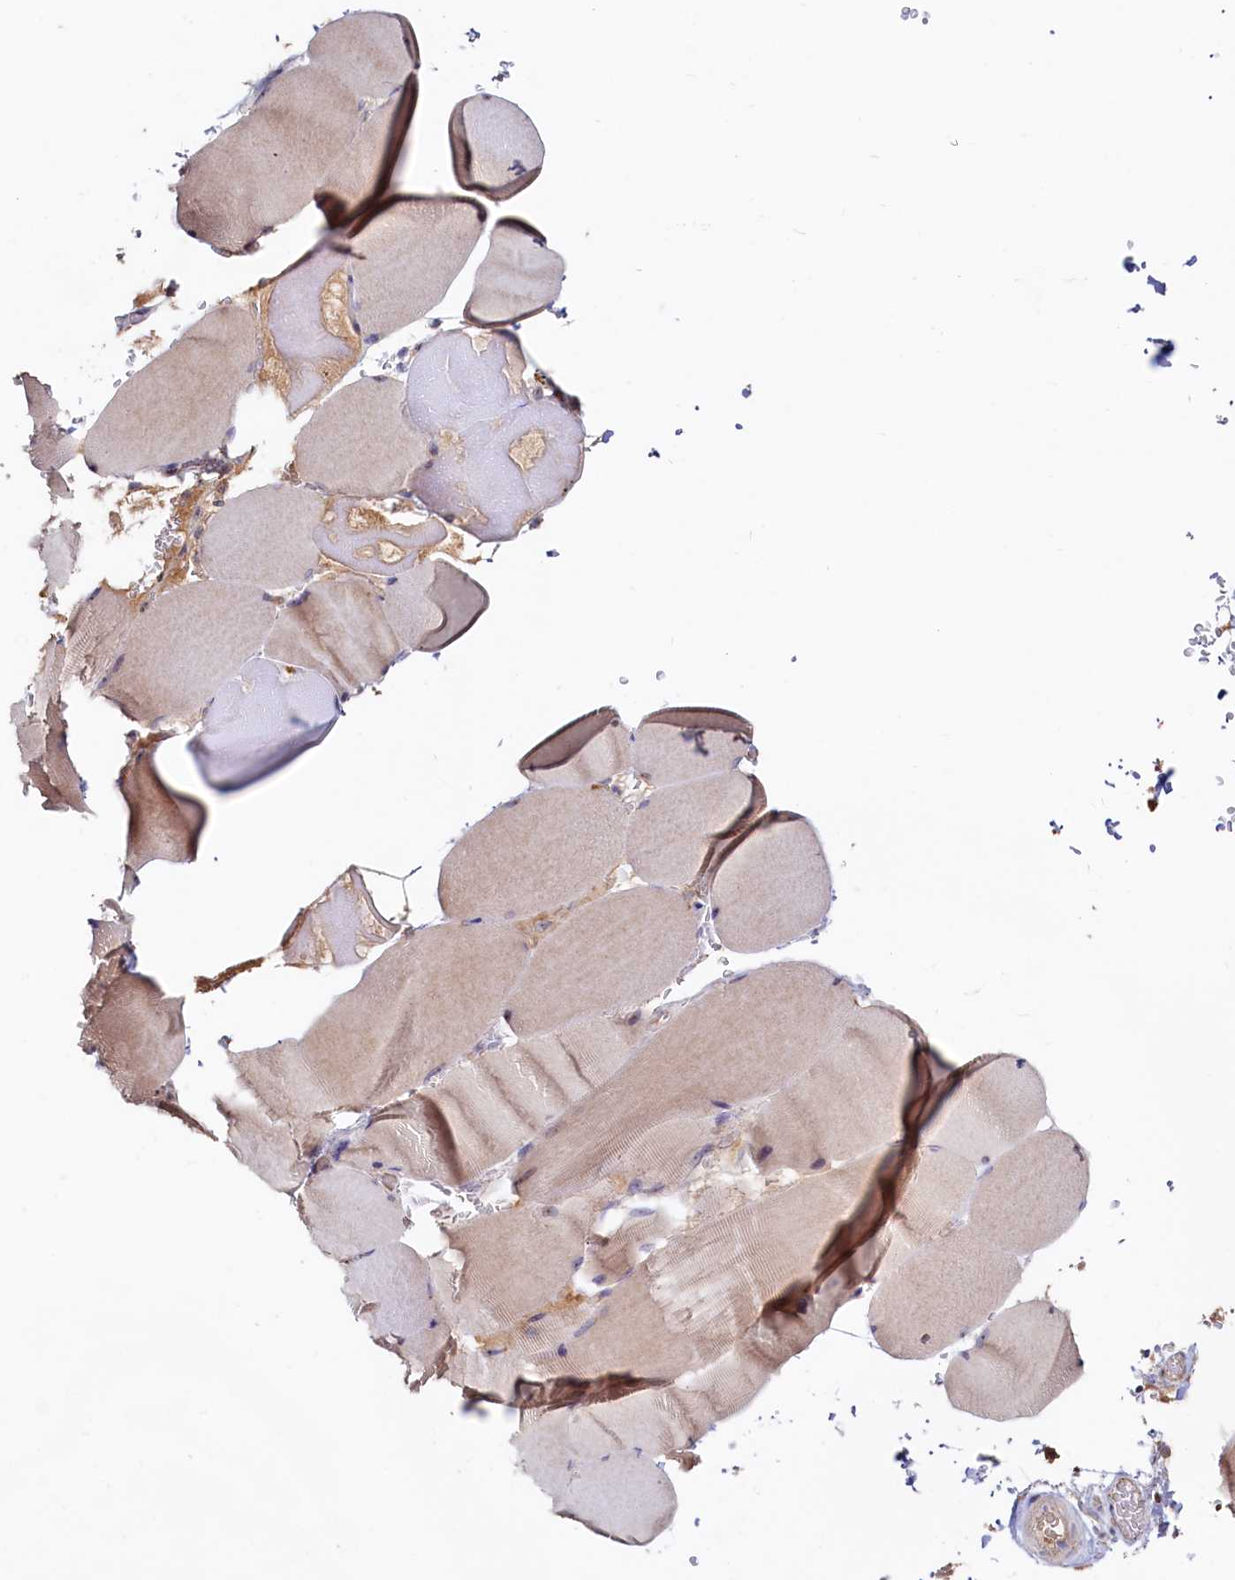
{"staining": {"intensity": "weak", "quantity": ">75%", "location": "cytoplasmic/membranous"}, "tissue": "skeletal muscle", "cell_type": "Myocytes", "image_type": "normal", "snomed": [{"axis": "morphology", "description": "Normal tissue, NOS"}, {"axis": "topography", "description": "Skeletal muscle"}, {"axis": "topography", "description": "Head-Neck"}], "caption": "Skeletal muscle stained with a brown dye displays weak cytoplasmic/membranous positive staining in approximately >75% of myocytes.", "gene": "RGS7BP", "patient": {"sex": "male", "age": 66}}